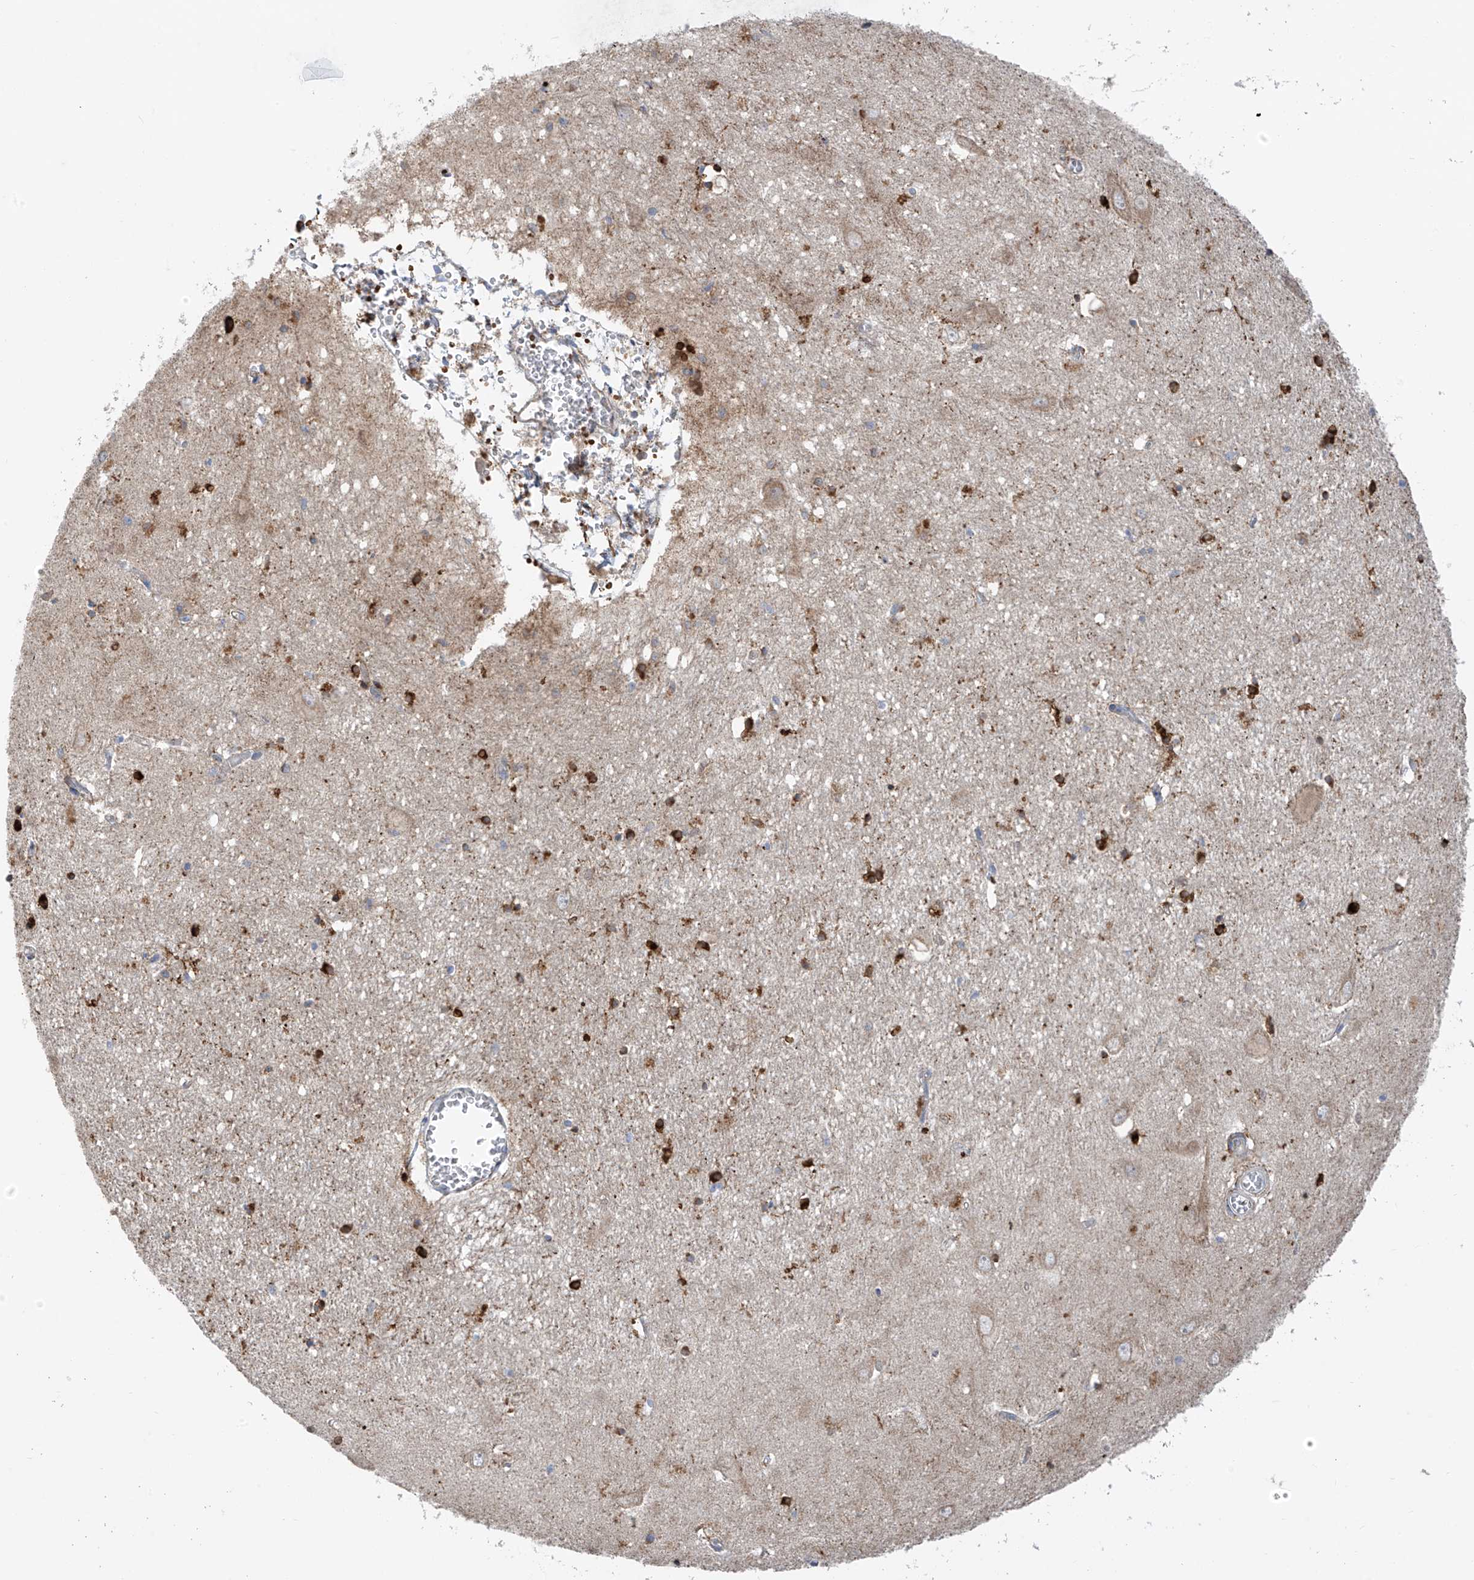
{"staining": {"intensity": "strong", "quantity": "<25%", "location": "cytoplasmic/membranous"}, "tissue": "hippocampus", "cell_type": "Glial cells", "image_type": "normal", "snomed": [{"axis": "morphology", "description": "Normal tissue, NOS"}, {"axis": "topography", "description": "Hippocampus"}], "caption": "The histopathology image displays staining of benign hippocampus, revealing strong cytoplasmic/membranous protein positivity (brown color) within glial cells.", "gene": "EOMES", "patient": {"sex": "female", "age": 64}}